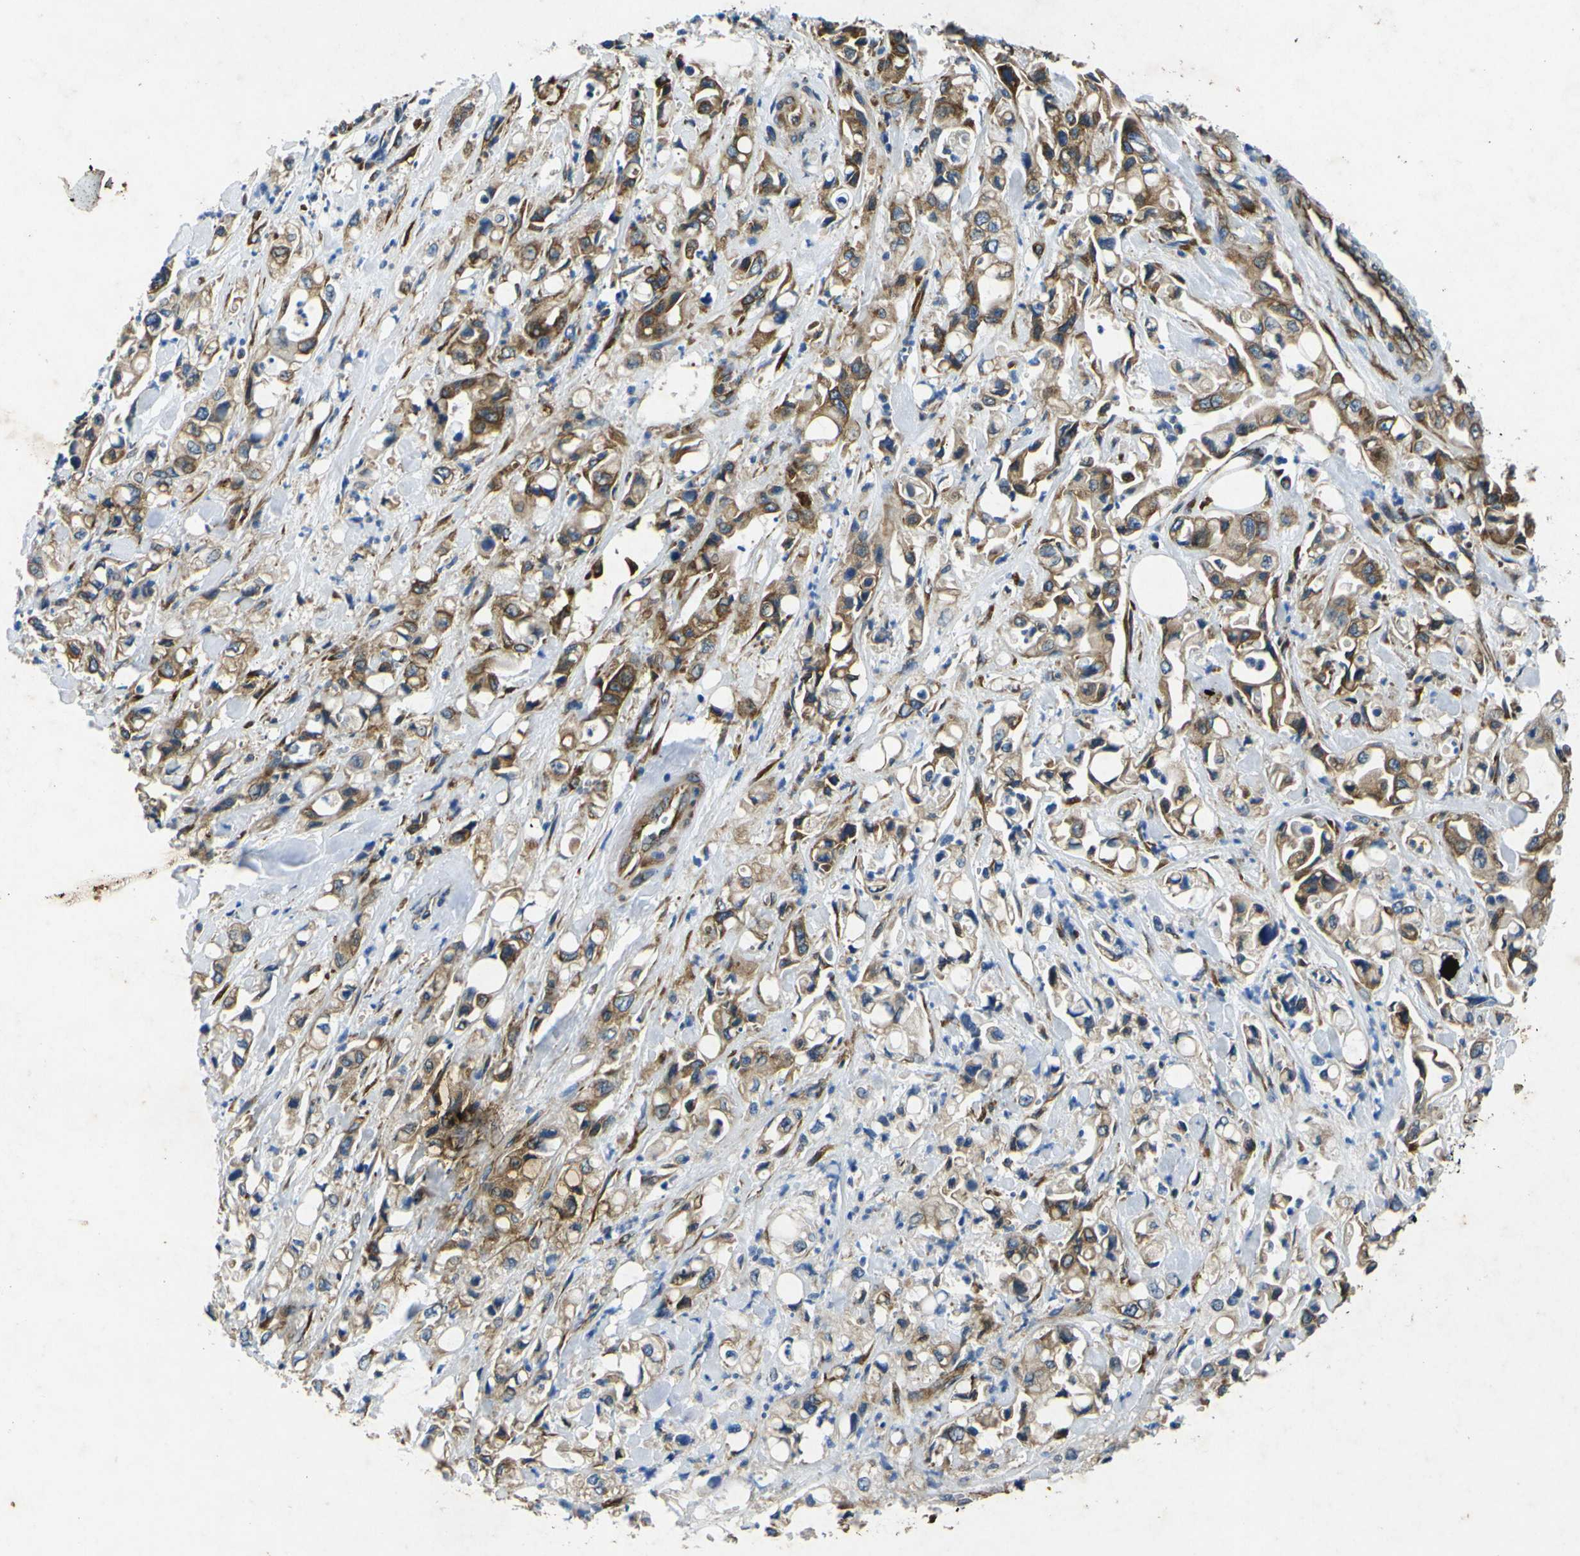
{"staining": {"intensity": "moderate", "quantity": ">75%", "location": "cytoplasmic/membranous"}, "tissue": "pancreatic cancer", "cell_type": "Tumor cells", "image_type": "cancer", "snomed": [{"axis": "morphology", "description": "Adenocarcinoma, NOS"}, {"axis": "topography", "description": "Pancreas"}], "caption": "Human pancreatic cancer stained for a protein (brown) displays moderate cytoplasmic/membranous positive staining in approximately >75% of tumor cells.", "gene": "RPSA", "patient": {"sex": "male", "age": 70}}